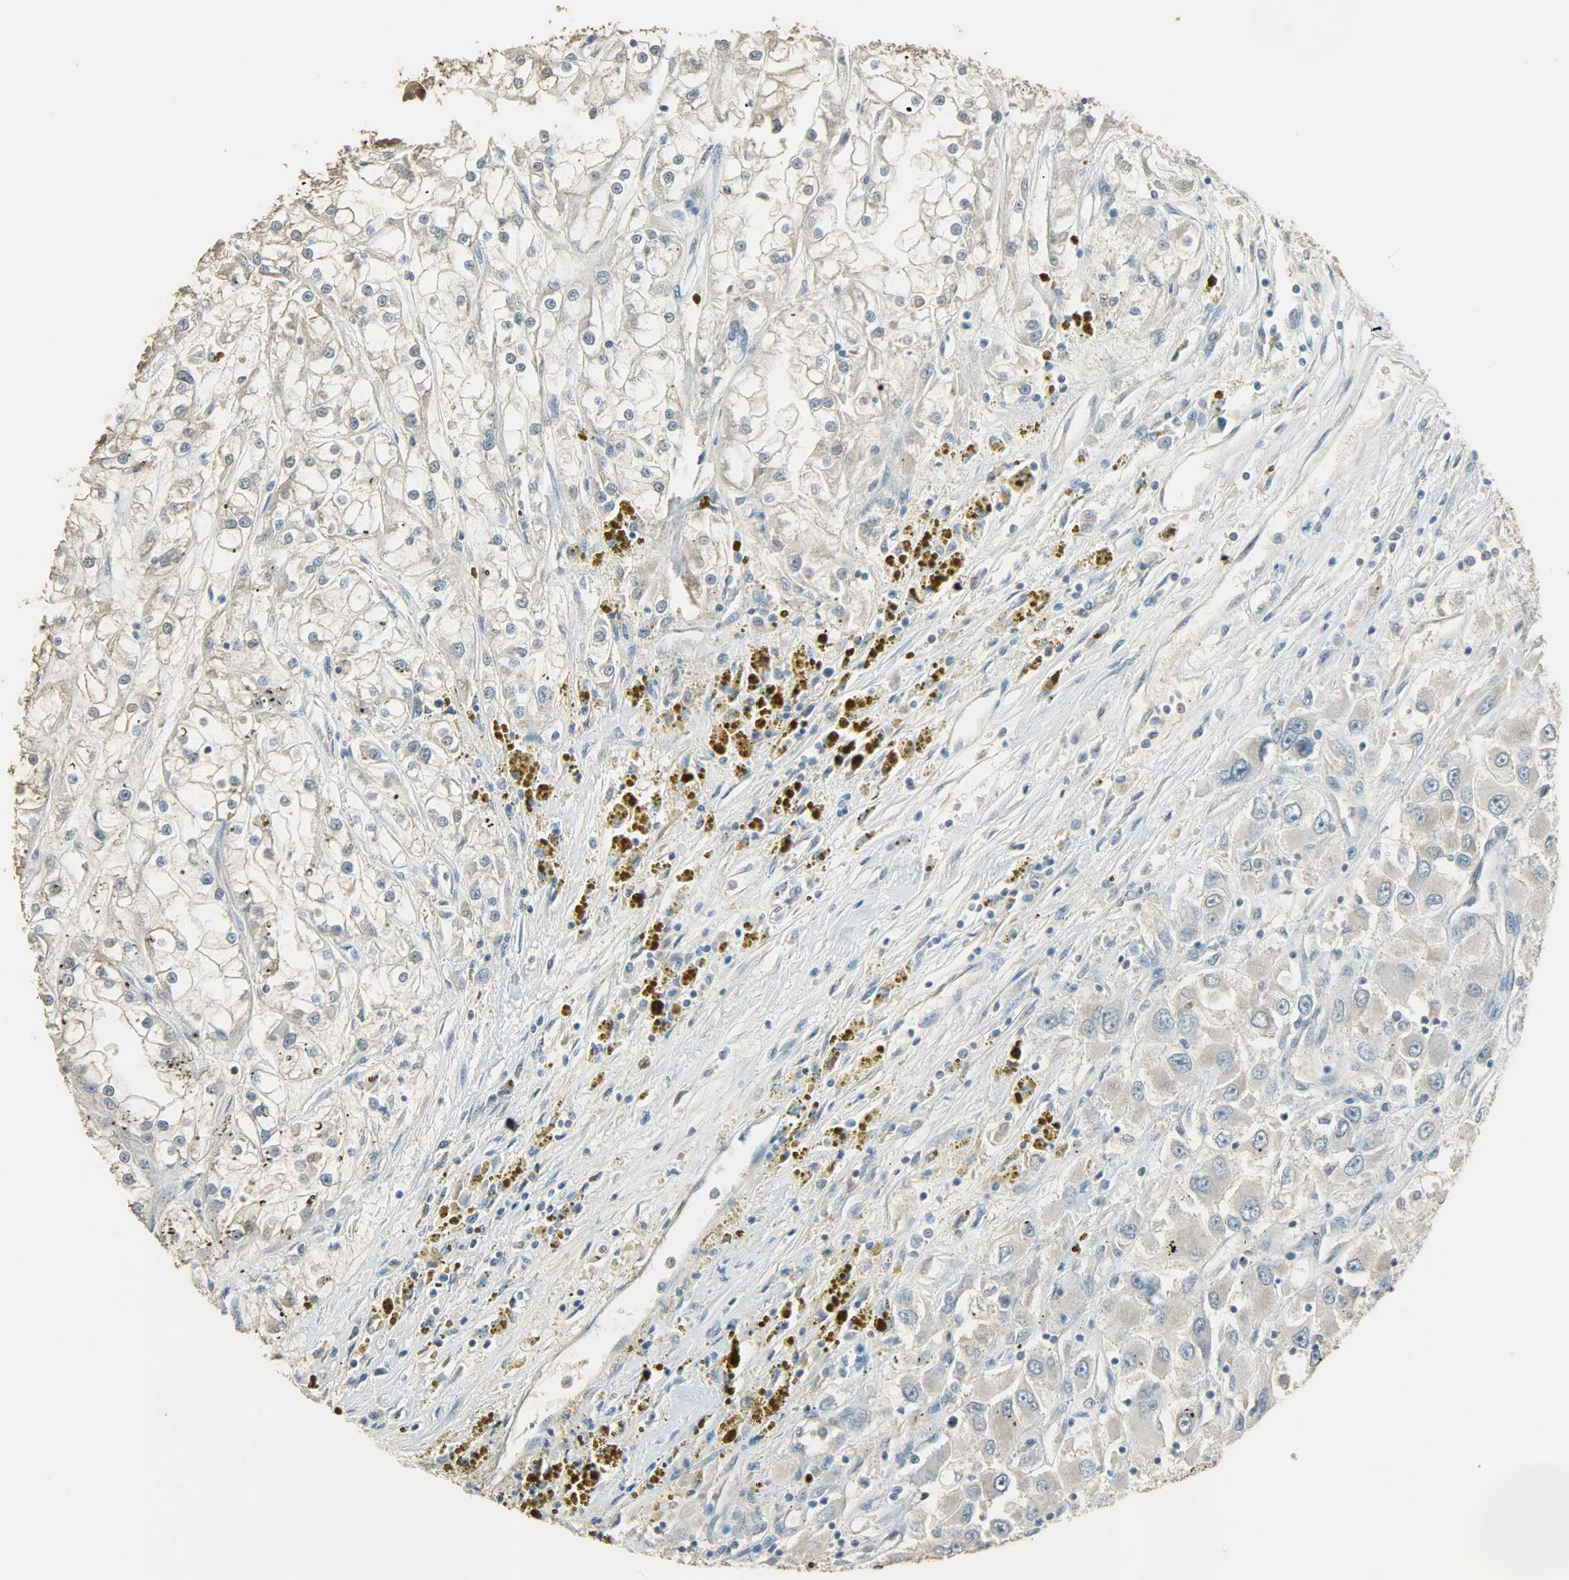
{"staining": {"intensity": "negative", "quantity": "none", "location": "none"}, "tissue": "renal cancer", "cell_type": "Tumor cells", "image_type": "cancer", "snomed": [{"axis": "morphology", "description": "Adenocarcinoma, NOS"}, {"axis": "topography", "description": "Kidney"}], "caption": "Immunohistochemistry (IHC) photomicrograph of neoplastic tissue: renal adenocarcinoma stained with DAB shows no significant protein positivity in tumor cells.", "gene": "PRMT5", "patient": {"sex": "female", "age": 52}}